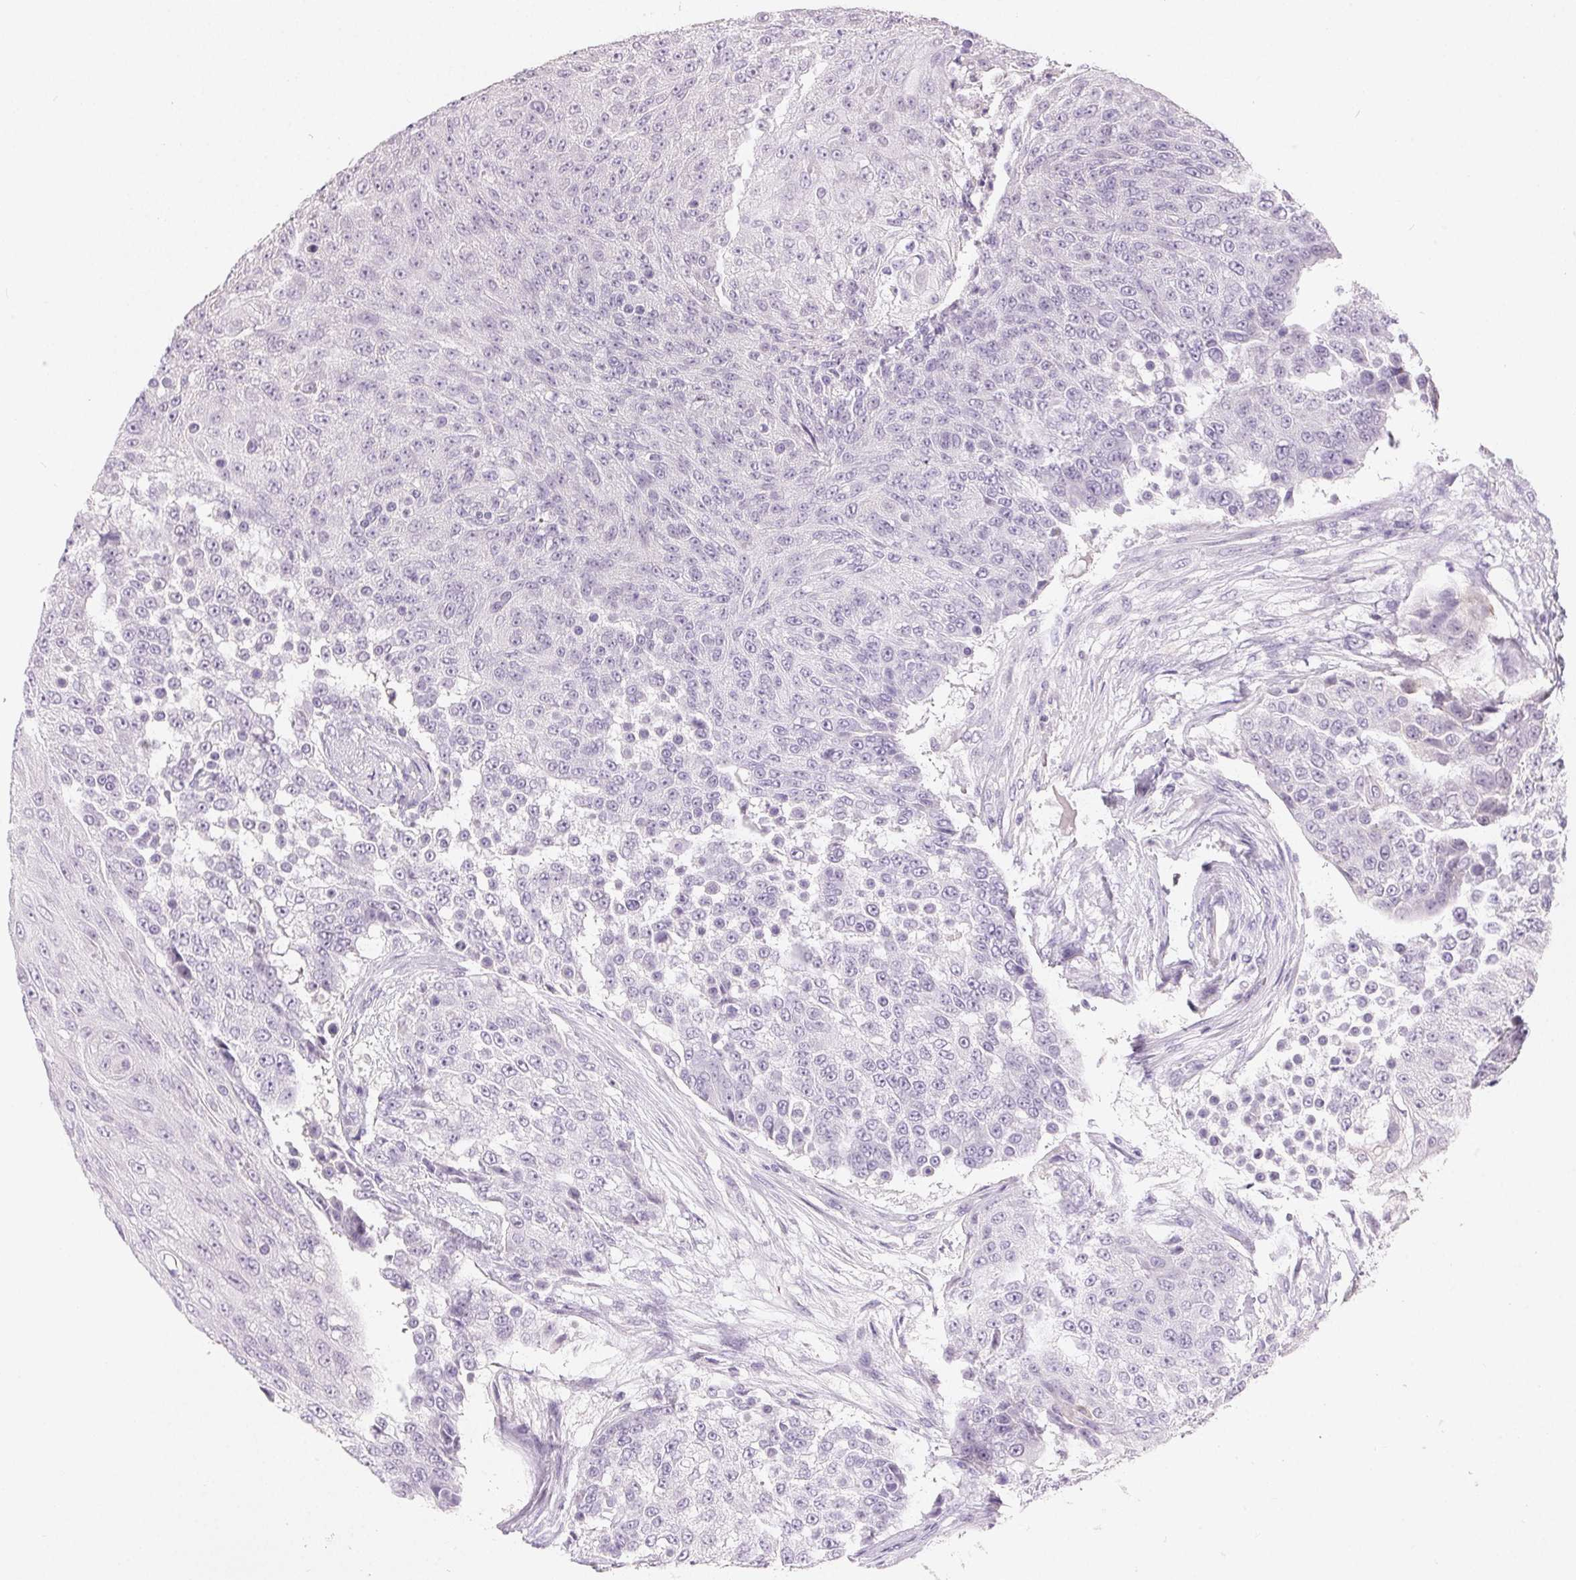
{"staining": {"intensity": "negative", "quantity": "none", "location": "none"}, "tissue": "urothelial cancer", "cell_type": "Tumor cells", "image_type": "cancer", "snomed": [{"axis": "morphology", "description": "Urothelial carcinoma, High grade"}, {"axis": "topography", "description": "Urinary bladder"}], "caption": "A high-resolution image shows immunohistochemistry (IHC) staining of high-grade urothelial carcinoma, which demonstrates no significant expression in tumor cells.", "gene": "MIOX", "patient": {"sex": "female", "age": 63}}